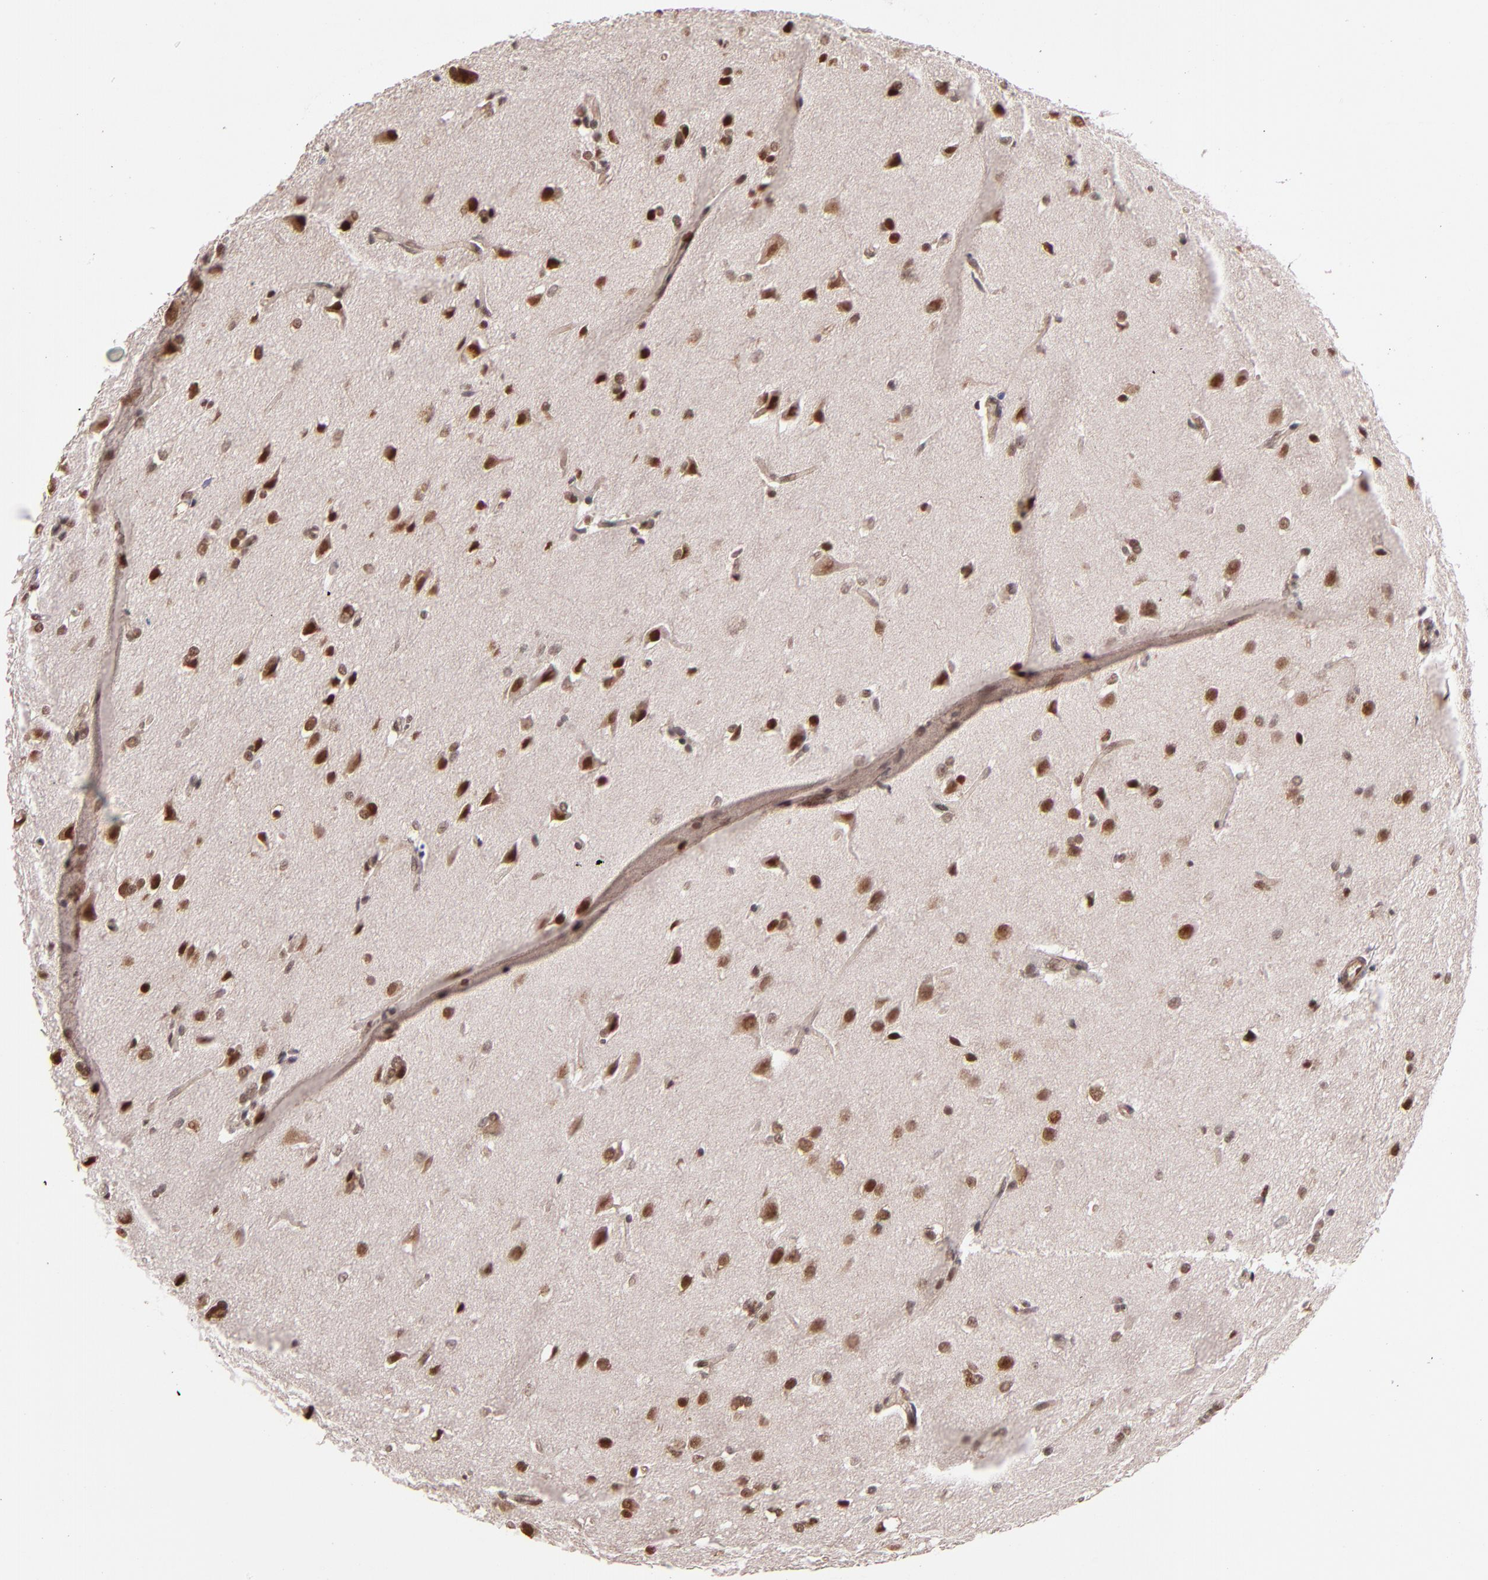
{"staining": {"intensity": "moderate", "quantity": "25%-75%", "location": "nuclear"}, "tissue": "glioma", "cell_type": "Tumor cells", "image_type": "cancer", "snomed": [{"axis": "morphology", "description": "Glioma, malignant, High grade"}, {"axis": "topography", "description": "Brain"}], "caption": "Immunohistochemical staining of human glioma demonstrates medium levels of moderate nuclear protein expression in about 25%-75% of tumor cells. Nuclei are stained in blue.", "gene": "TERF2", "patient": {"sex": "male", "age": 68}}